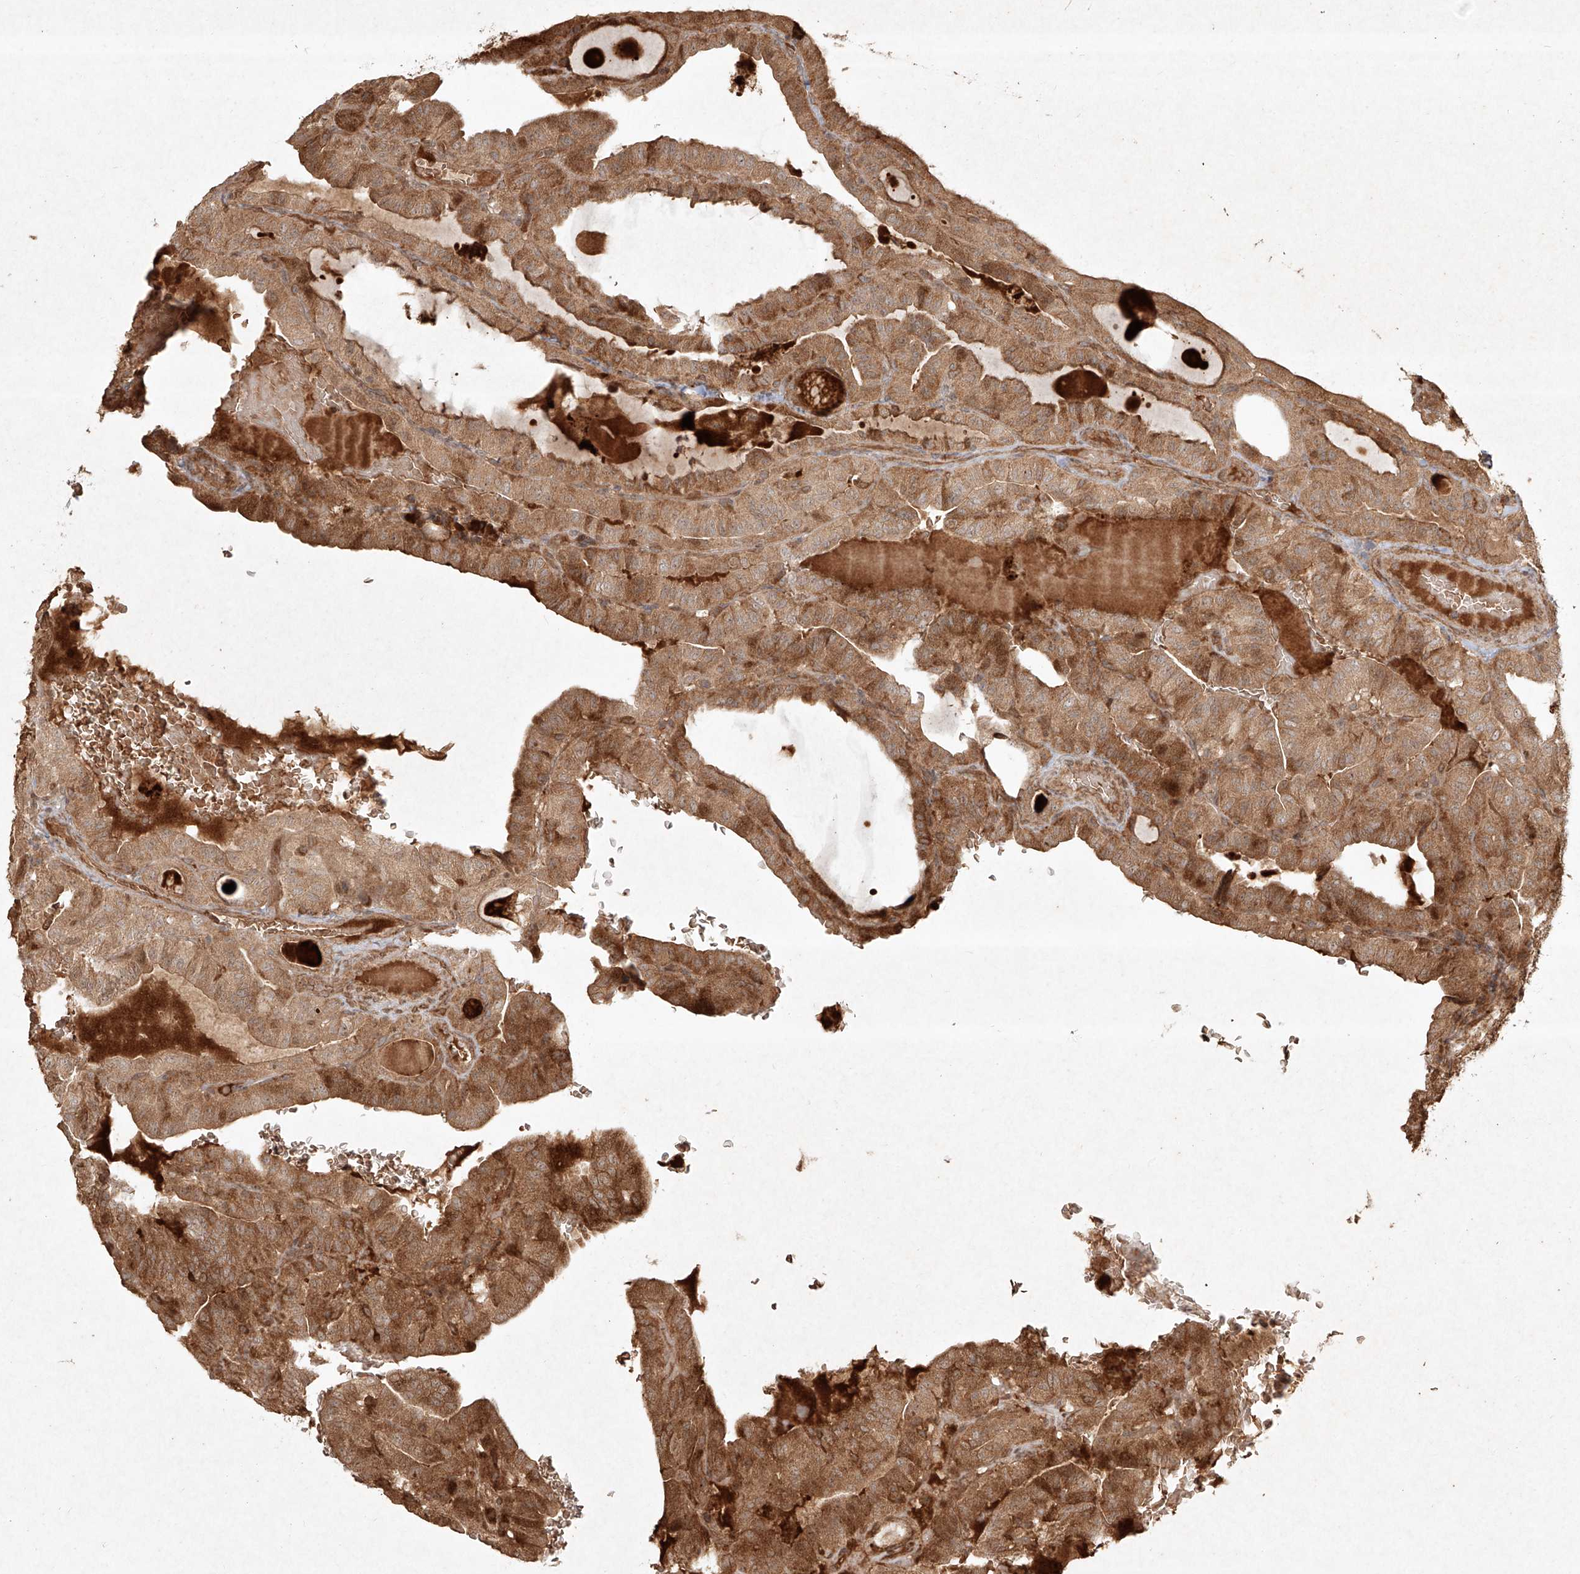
{"staining": {"intensity": "moderate", "quantity": ">75%", "location": "cytoplasmic/membranous"}, "tissue": "thyroid cancer", "cell_type": "Tumor cells", "image_type": "cancer", "snomed": [{"axis": "morphology", "description": "Papillary adenocarcinoma, NOS"}, {"axis": "topography", "description": "Thyroid gland"}], "caption": "The histopathology image shows immunohistochemical staining of thyroid cancer (papillary adenocarcinoma). There is moderate cytoplasmic/membranous positivity is present in approximately >75% of tumor cells.", "gene": "CYYR1", "patient": {"sex": "male", "age": 77}}